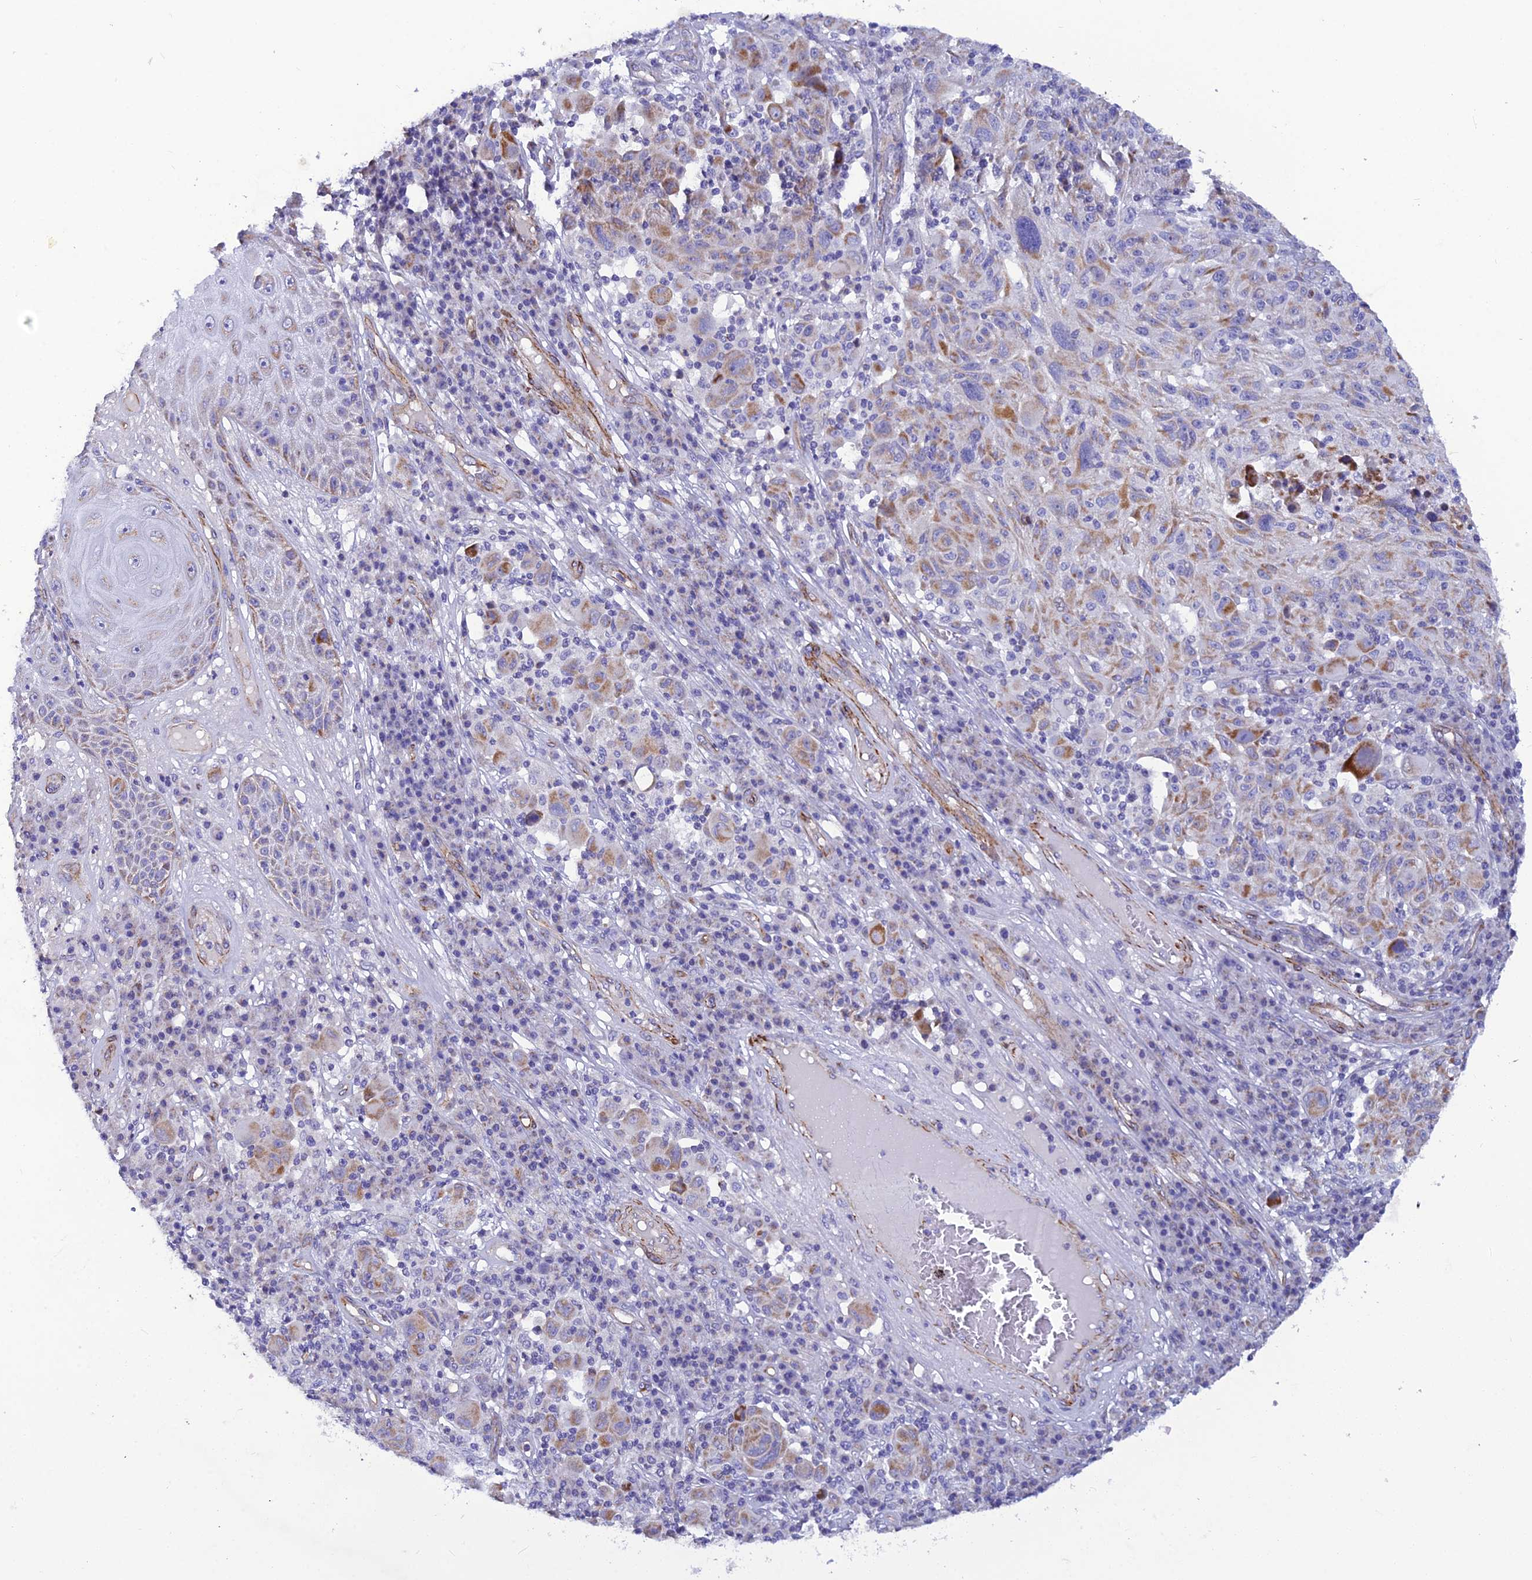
{"staining": {"intensity": "moderate", "quantity": "25%-75%", "location": "cytoplasmic/membranous"}, "tissue": "melanoma", "cell_type": "Tumor cells", "image_type": "cancer", "snomed": [{"axis": "morphology", "description": "Malignant melanoma, NOS"}, {"axis": "topography", "description": "Skin"}], "caption": "This is a micrograph of immunohistochemistry (IHC) staining of malignant melanoma, which shows moderate staining in the cytoplasmic/membranous of tumor cells.", "gene": "POMGNT1", "patient": {"sex": "male", "age": 53}}